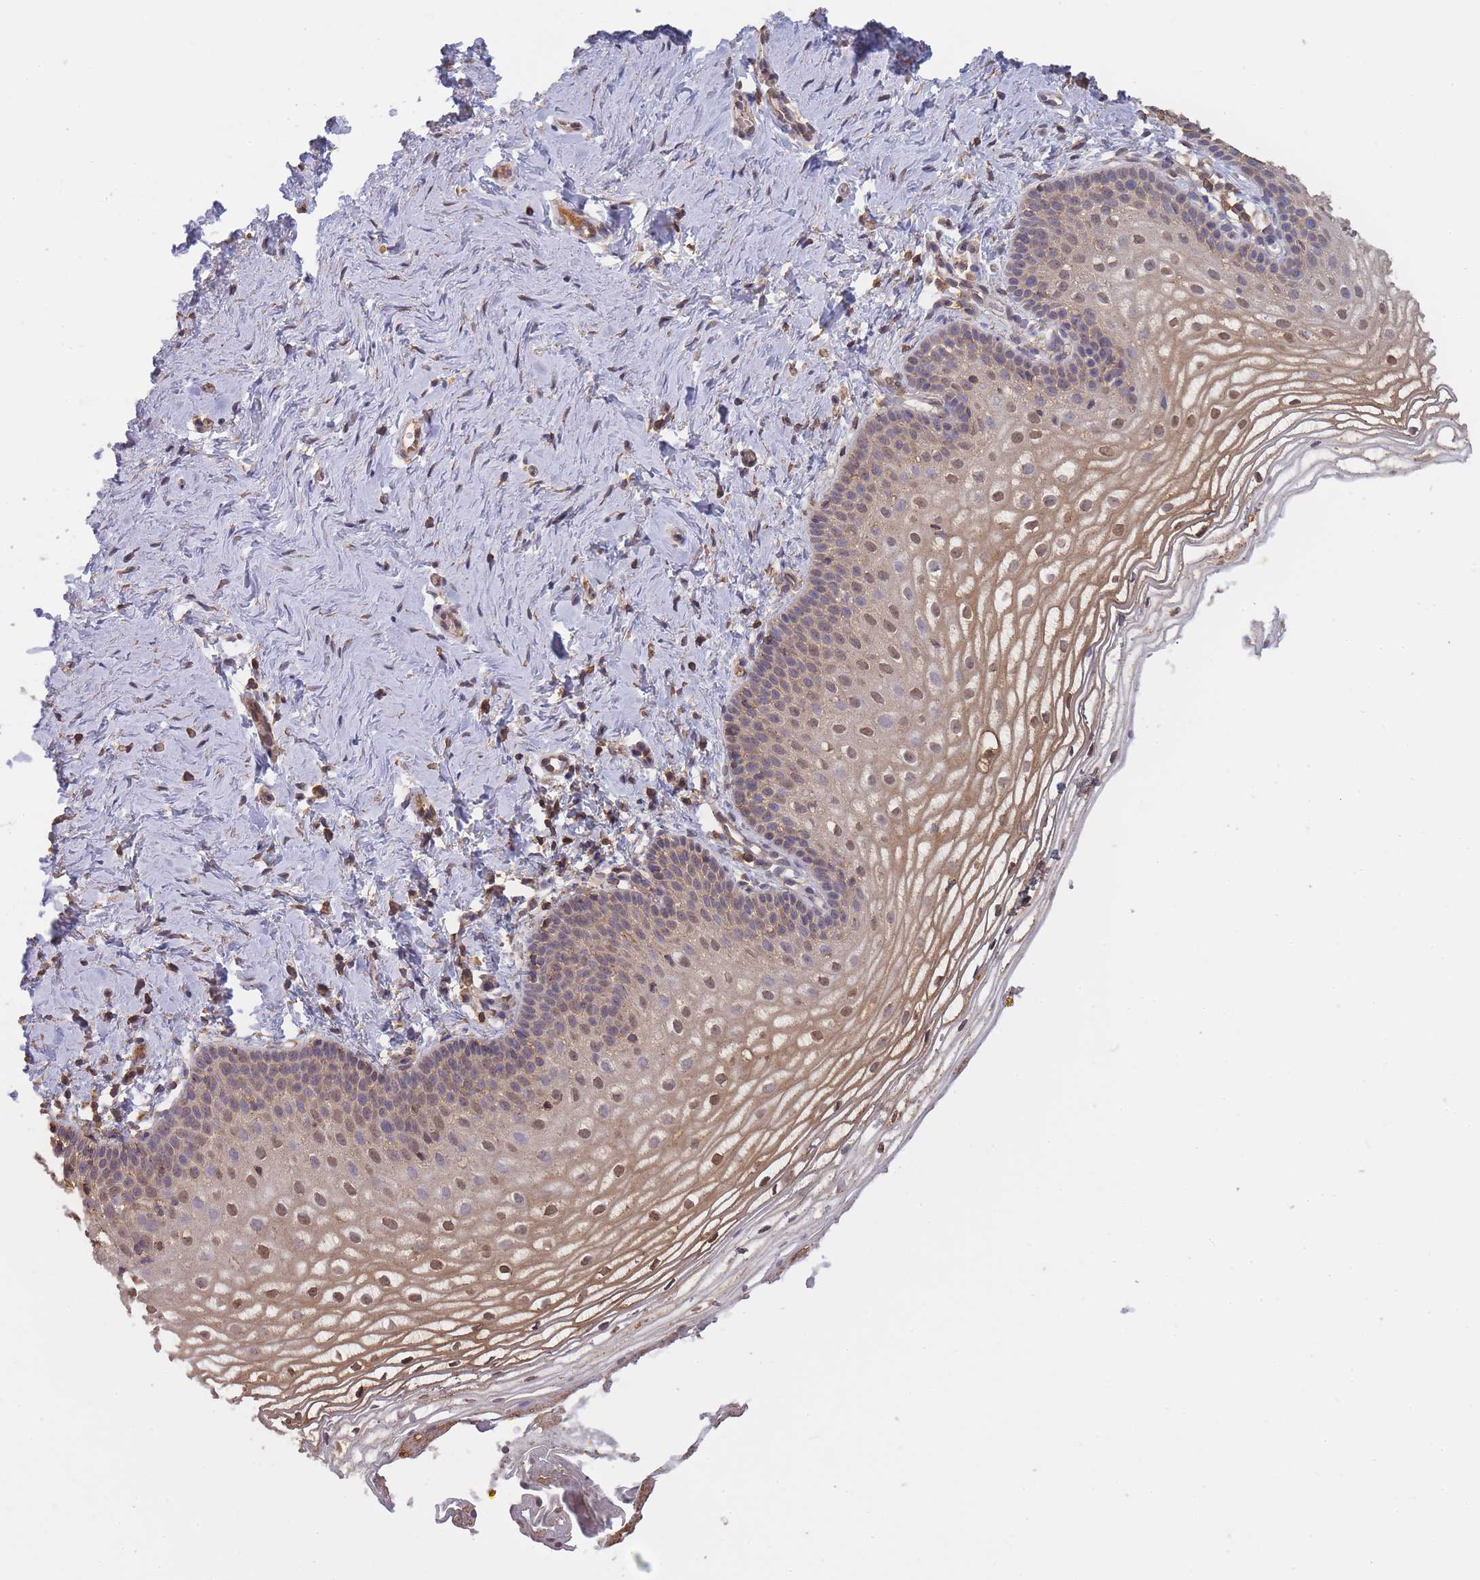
{"staining": {"intensity": "moderate", "quantity": "25%-75%", "location": "cytoplasmic/membranous,nuclear"}, "tissue": "vagina", "cell_type": "Squamous epithelial cells", "image_type": "normal", "snomed": [{"axis": "morphology", "description": "Normal tissue, NOS"}, {"axis": "topography", "description": "Vagina"}], "caption": "Moderate cytoplasmic/membranous,nuclear staining is appreciated in about 25%-75% of squamous epithelial cells in normal vagina.", "gene": "METRN", "patient": {"sex": "female", "age": 56}}